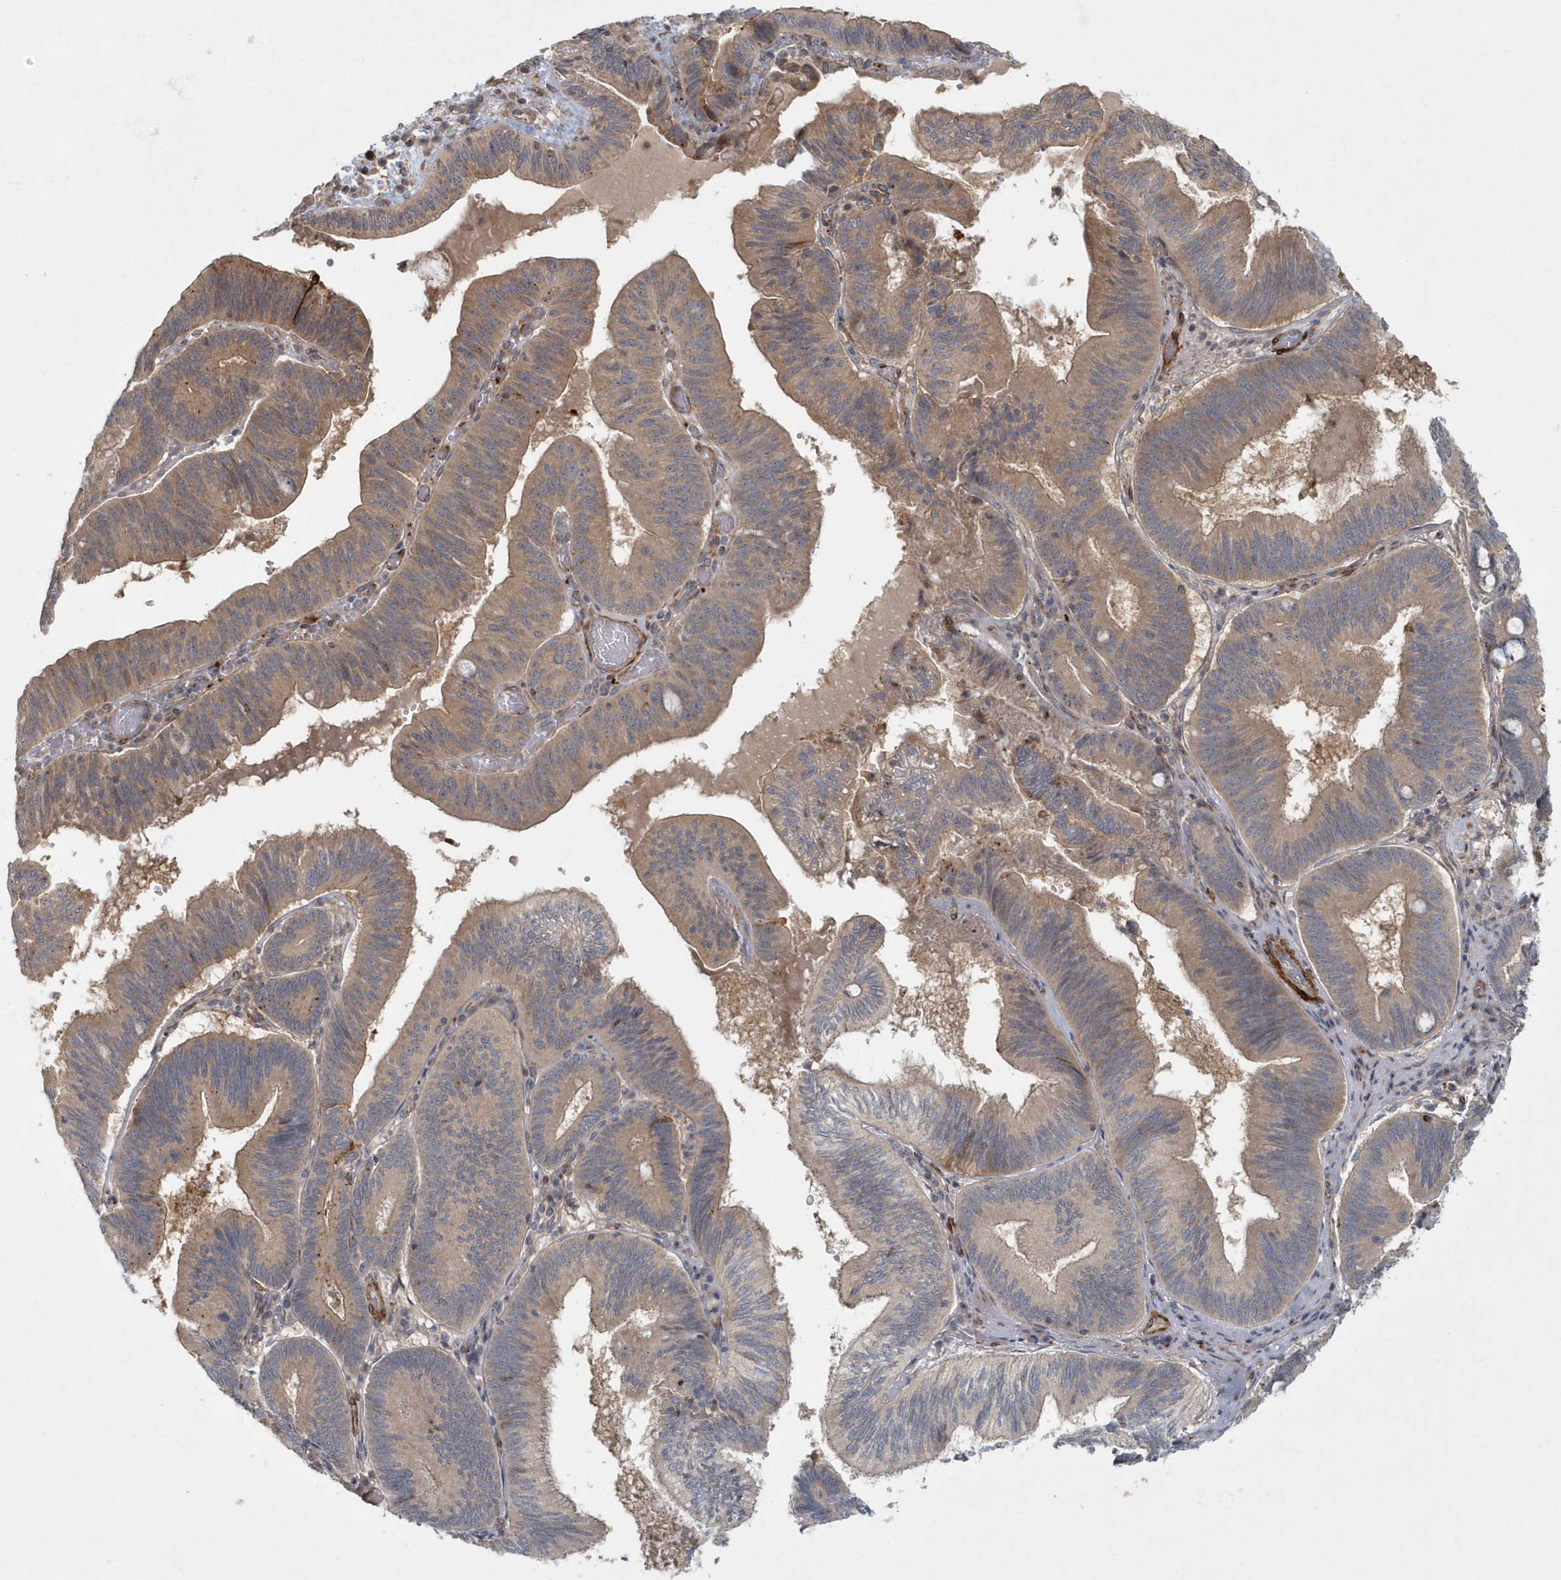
{"staining": {"intensity": "moderate", "quantity": "25%-75%", "location": "cytoplasmic/membranous"}, "tissue": "pancreatic cancer", "cell_type": "Tumor cells", "image_type": "cancer", "snomed": [{"axis": "morphology", "description": "Adenocarcinoma, NOS"}, {"axis": "topography", "description": "Pancreas"}], "caption": "An image showing moderate cytoplasmic/membranous staining in about 25%-75% of tumor cells in pancreatic cancer, as visualized by brown immunohistochemical staining.", "gene": "ARHGEF38", "patient": {"sex": "male", "age": 82}}